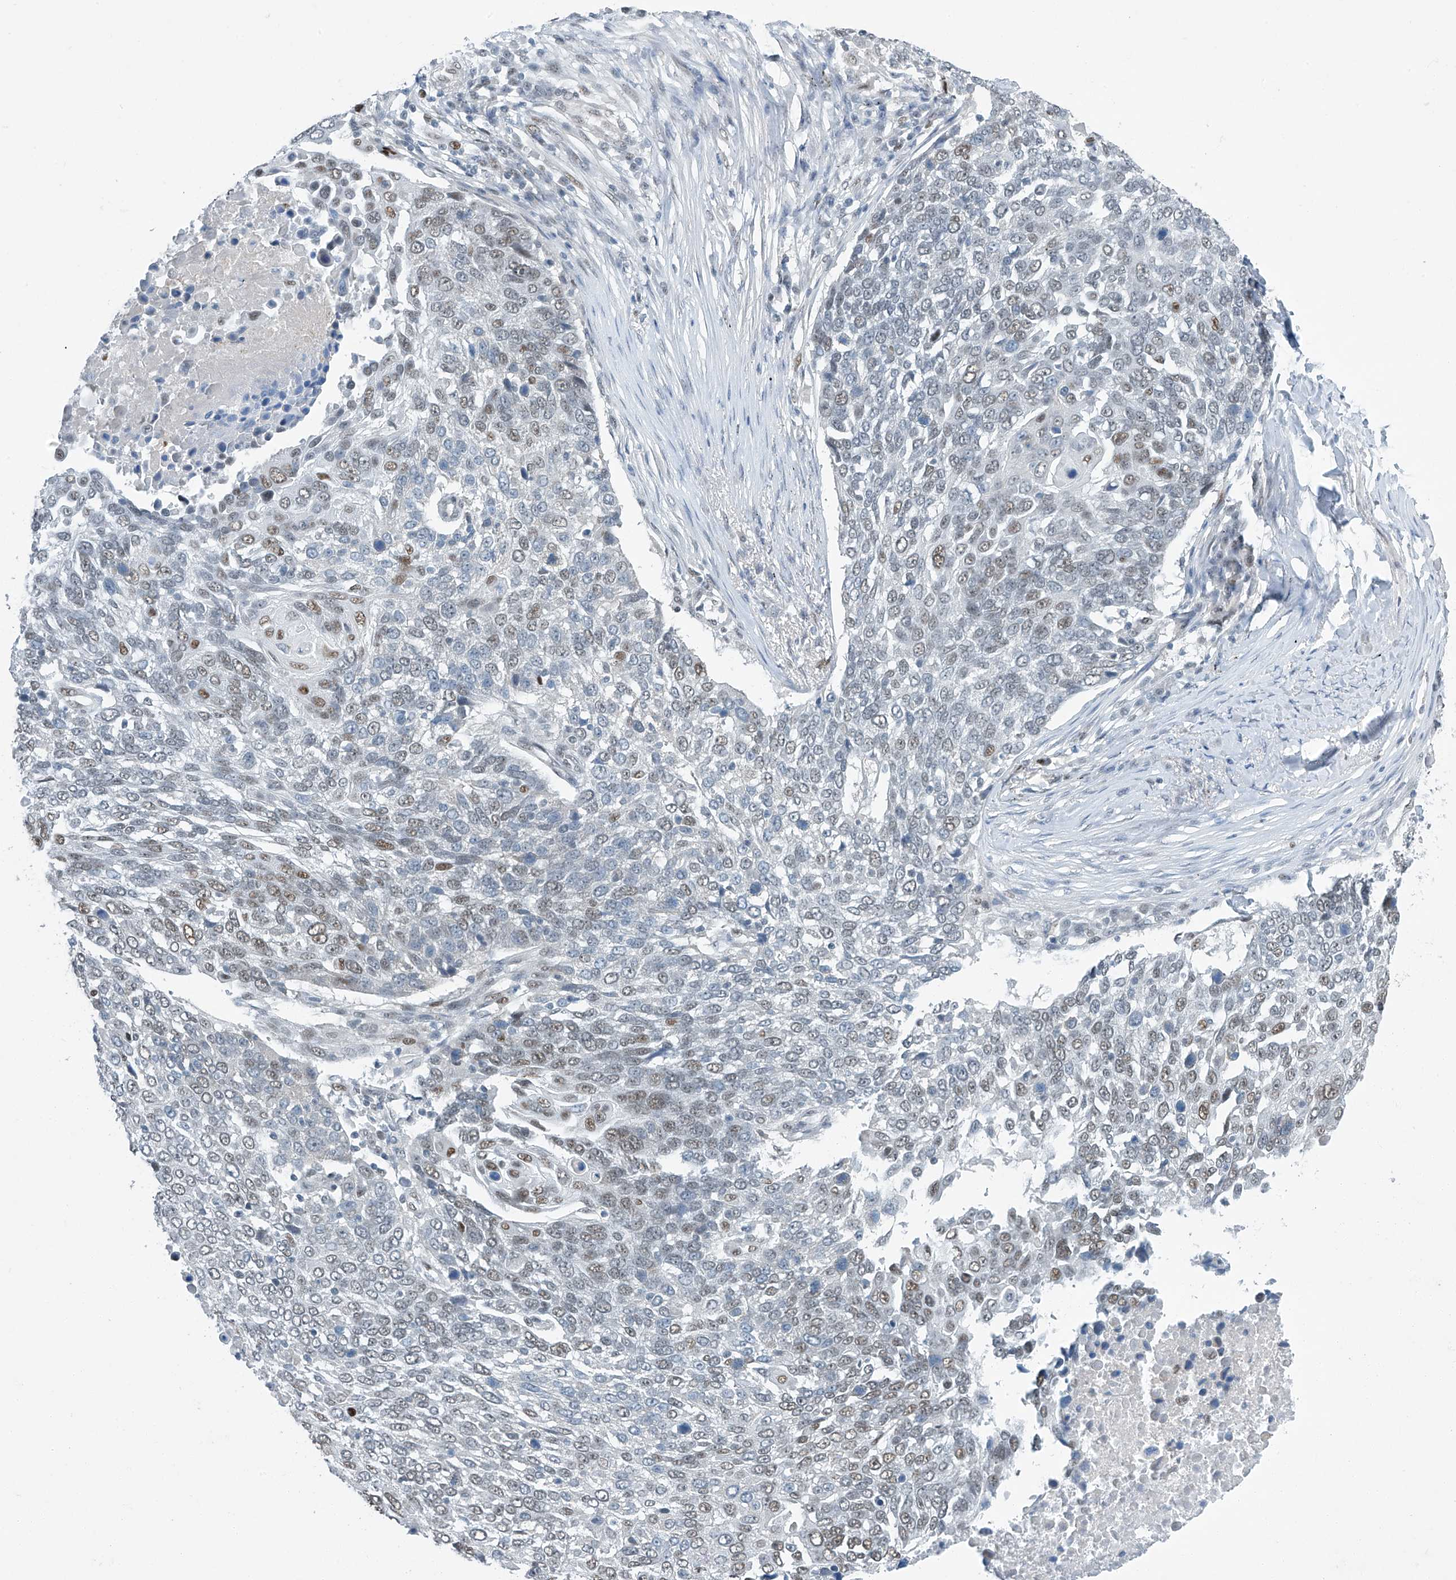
{"staining": {"intensity": "moderate", "quantity": "<25%", "location": "nuclear"}, "tissue": "lung cancer", "cell_type": "Tumor cells", "image_type": "cancer", "snomed": [{"axis": "morphology", "description": "Squamous cell carcinoma, NOS"}, {"axis": "topography", "description": "Lung"}], "caption": "Immunohistochemistry (IHC) image of neoplastic tissue: human lung squamous cell carcinoma stained using IHC shows low levels of moderate protein expression localized specifically in the nuclear of tumor cells, appearing as a nuclear brown color.", "gene": "TAF8", "patient": {"sex": "male", "age": 66}}